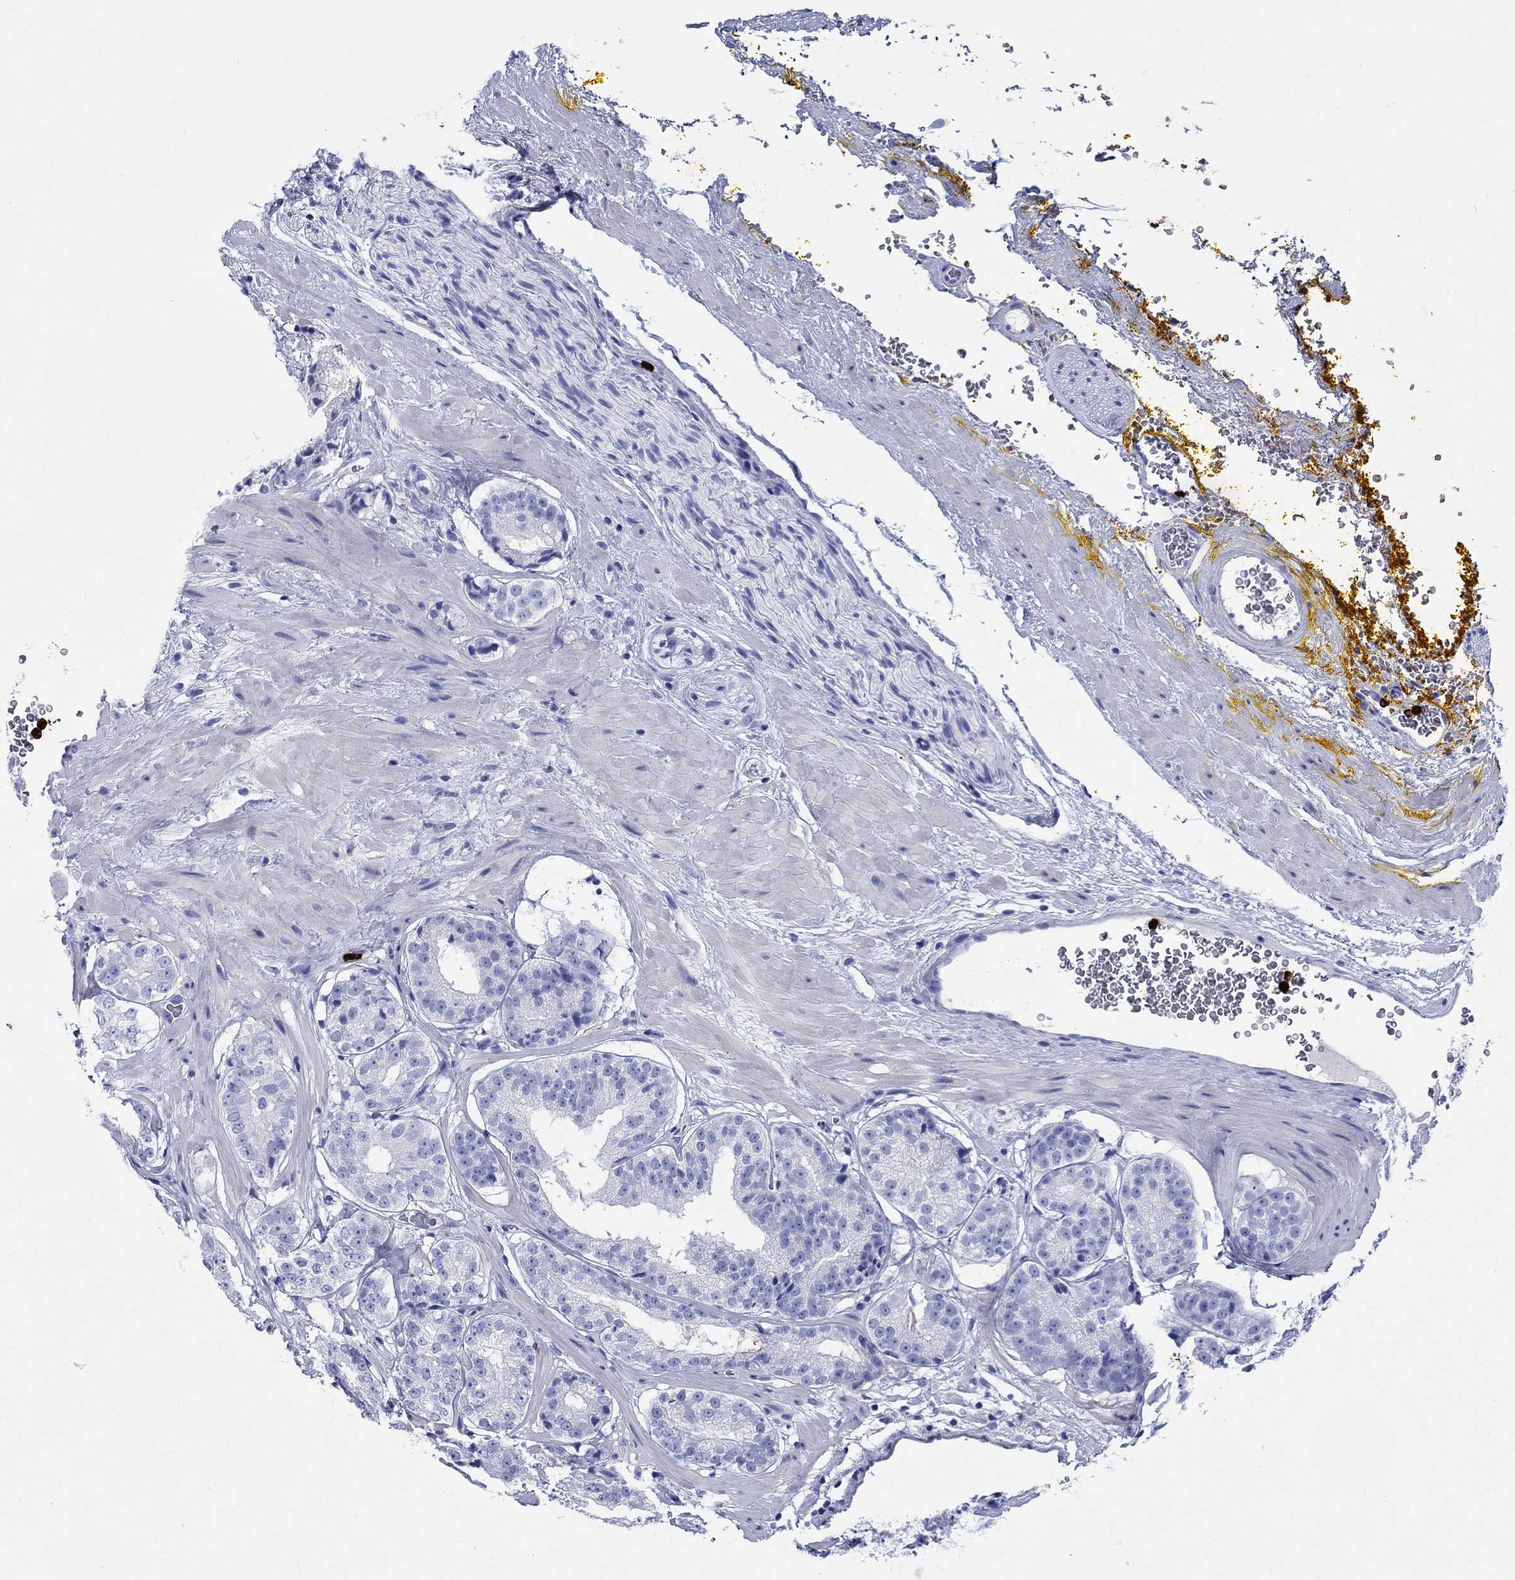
{"staining": {"intensity": "negative", "quantity": "none", "location": "none"}, "tissue": "prostate cancer", "cell_type": "Tumor cells", "image_type": "cancer", "snomed": [{"axis": "morphology", "description": "Adenocarcinoma, Low grade"}, {"axis": "topography", "description": "Prostate"}], "caption": "This is an immunohistochemistry photomicrograph of prostate cancer (adenocarcinoma (low-grade)). There is no staining in tumor cells.", "gene": "AZU1", "patient": {"sex": "male", "age": 60}}